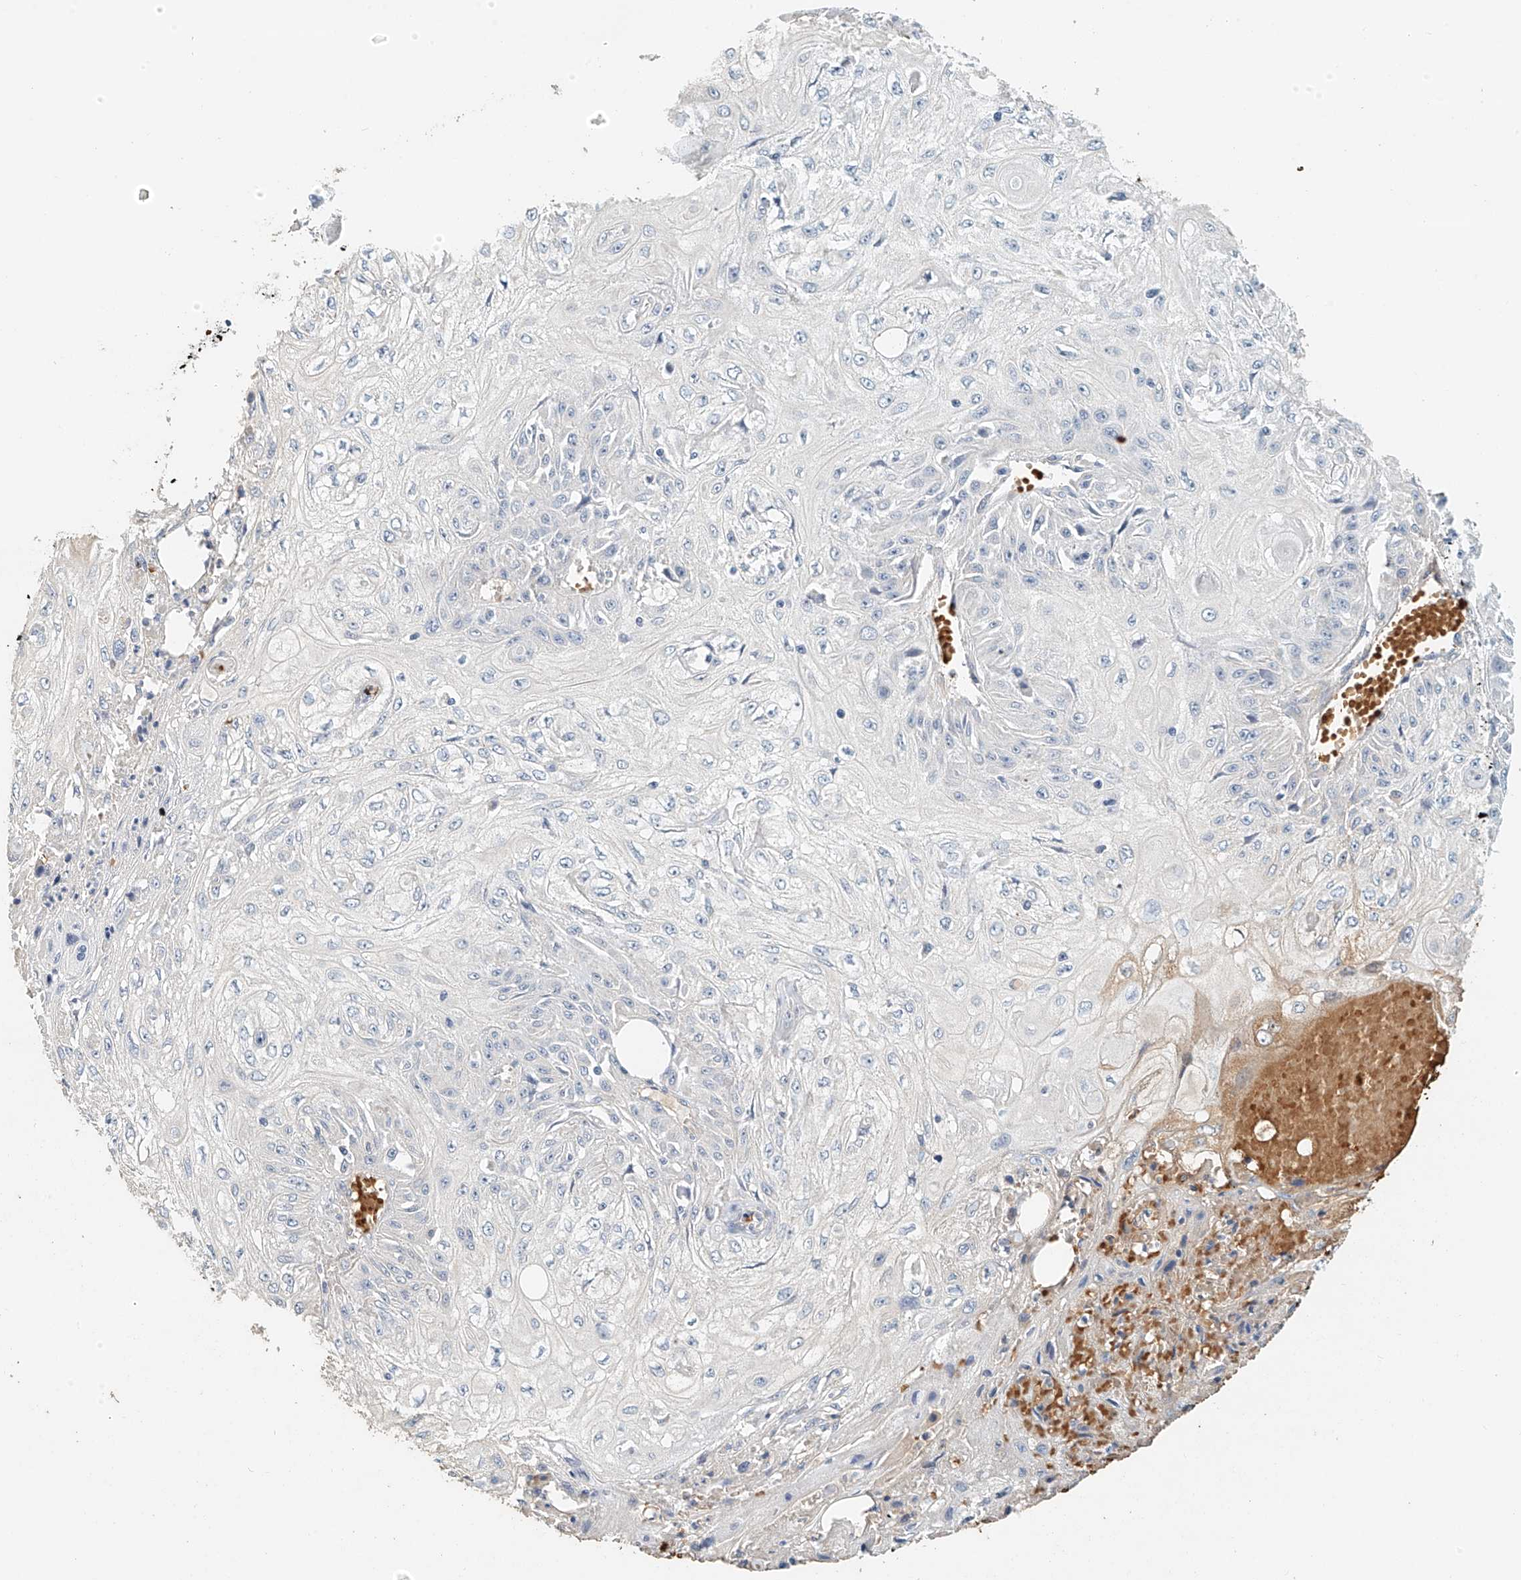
{"staining": {"intensity": "negative", "quantity": "none", "location": "none"}, "tissue": "skin cancer", "cell_type": "Tumor cells", "image_type": "cancer", "snomed": [{"axis": "morphology", "description": "Squamous cell carcinoma, NOS"}, {"axis": "morphology", "description": "Squamous cell carcinoma, metastatic, NOS"}, {"axis": "topography", "description": "Skin"}, {"axis": "topography", "description": "Lymph node"}], "caption": "This is an immunohistochemistry (IHC) micrograph of metastatic squamous cell carcinoma (skin). There is no positivity in tumor cells.", "gene": "RCAN3", "patient": {"sex": "male", "age": 75}}